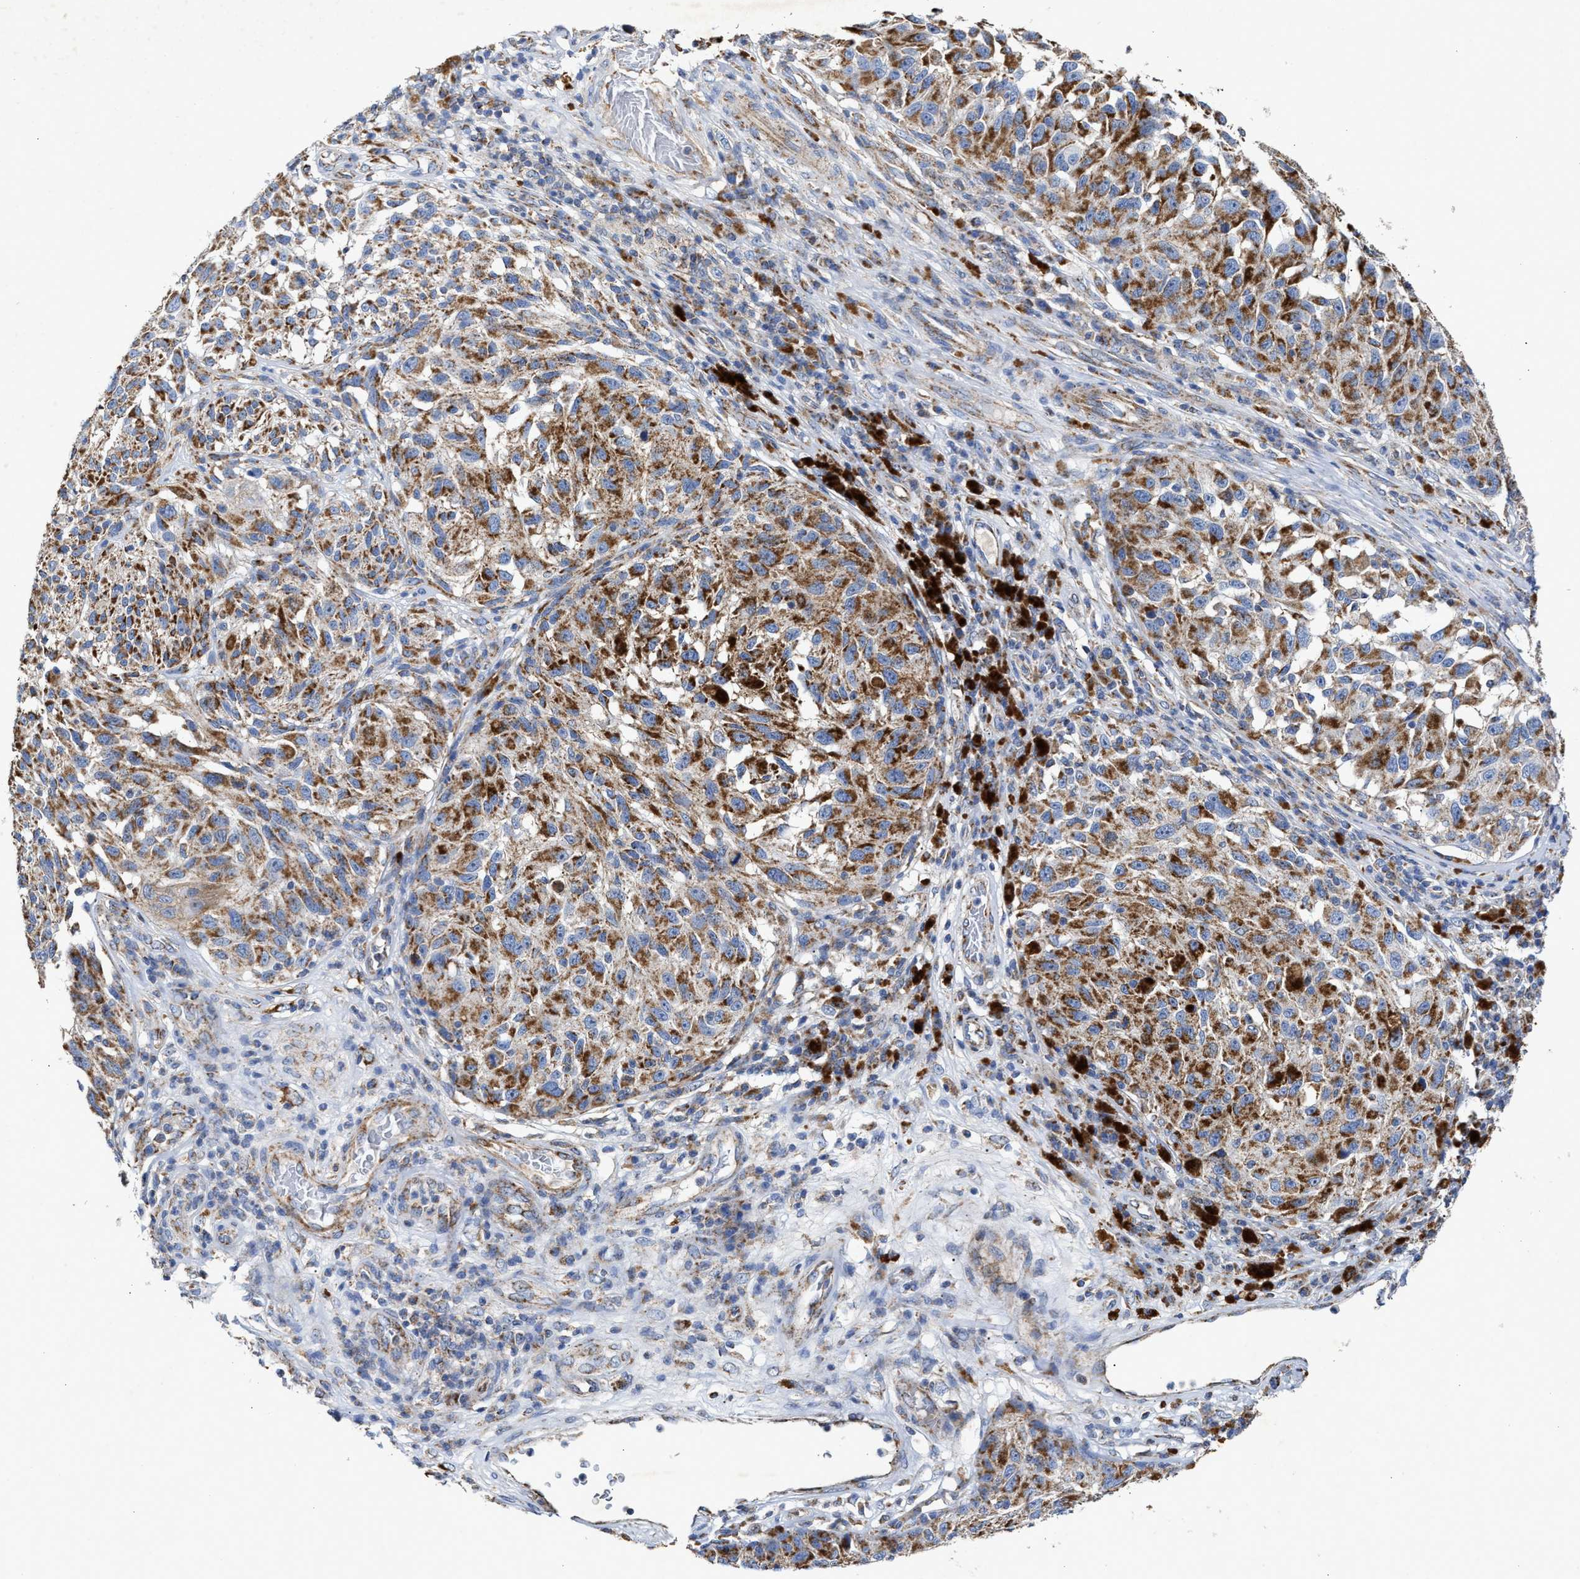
{"staining": {"intensity": "moderate", "quantity": ">75%", "location": "cytoplasmic/membranous"}, "tissue": "melanoma", "cell_type": "Tumor cells", "image_type": "cancer", "snomed": [{"axis": "morphology", "description": "Malignant melanoma, NOS"}, {"axis": "topography", "description": "Skin"}], "caption": "Moderate cytoplasmic/membranous staining is seen in approximately >75% of tumor cells in melanoma. Nuclei are stained in blue.", "gene": "MECR", "patient": {"sex": "female", "age": 73}}